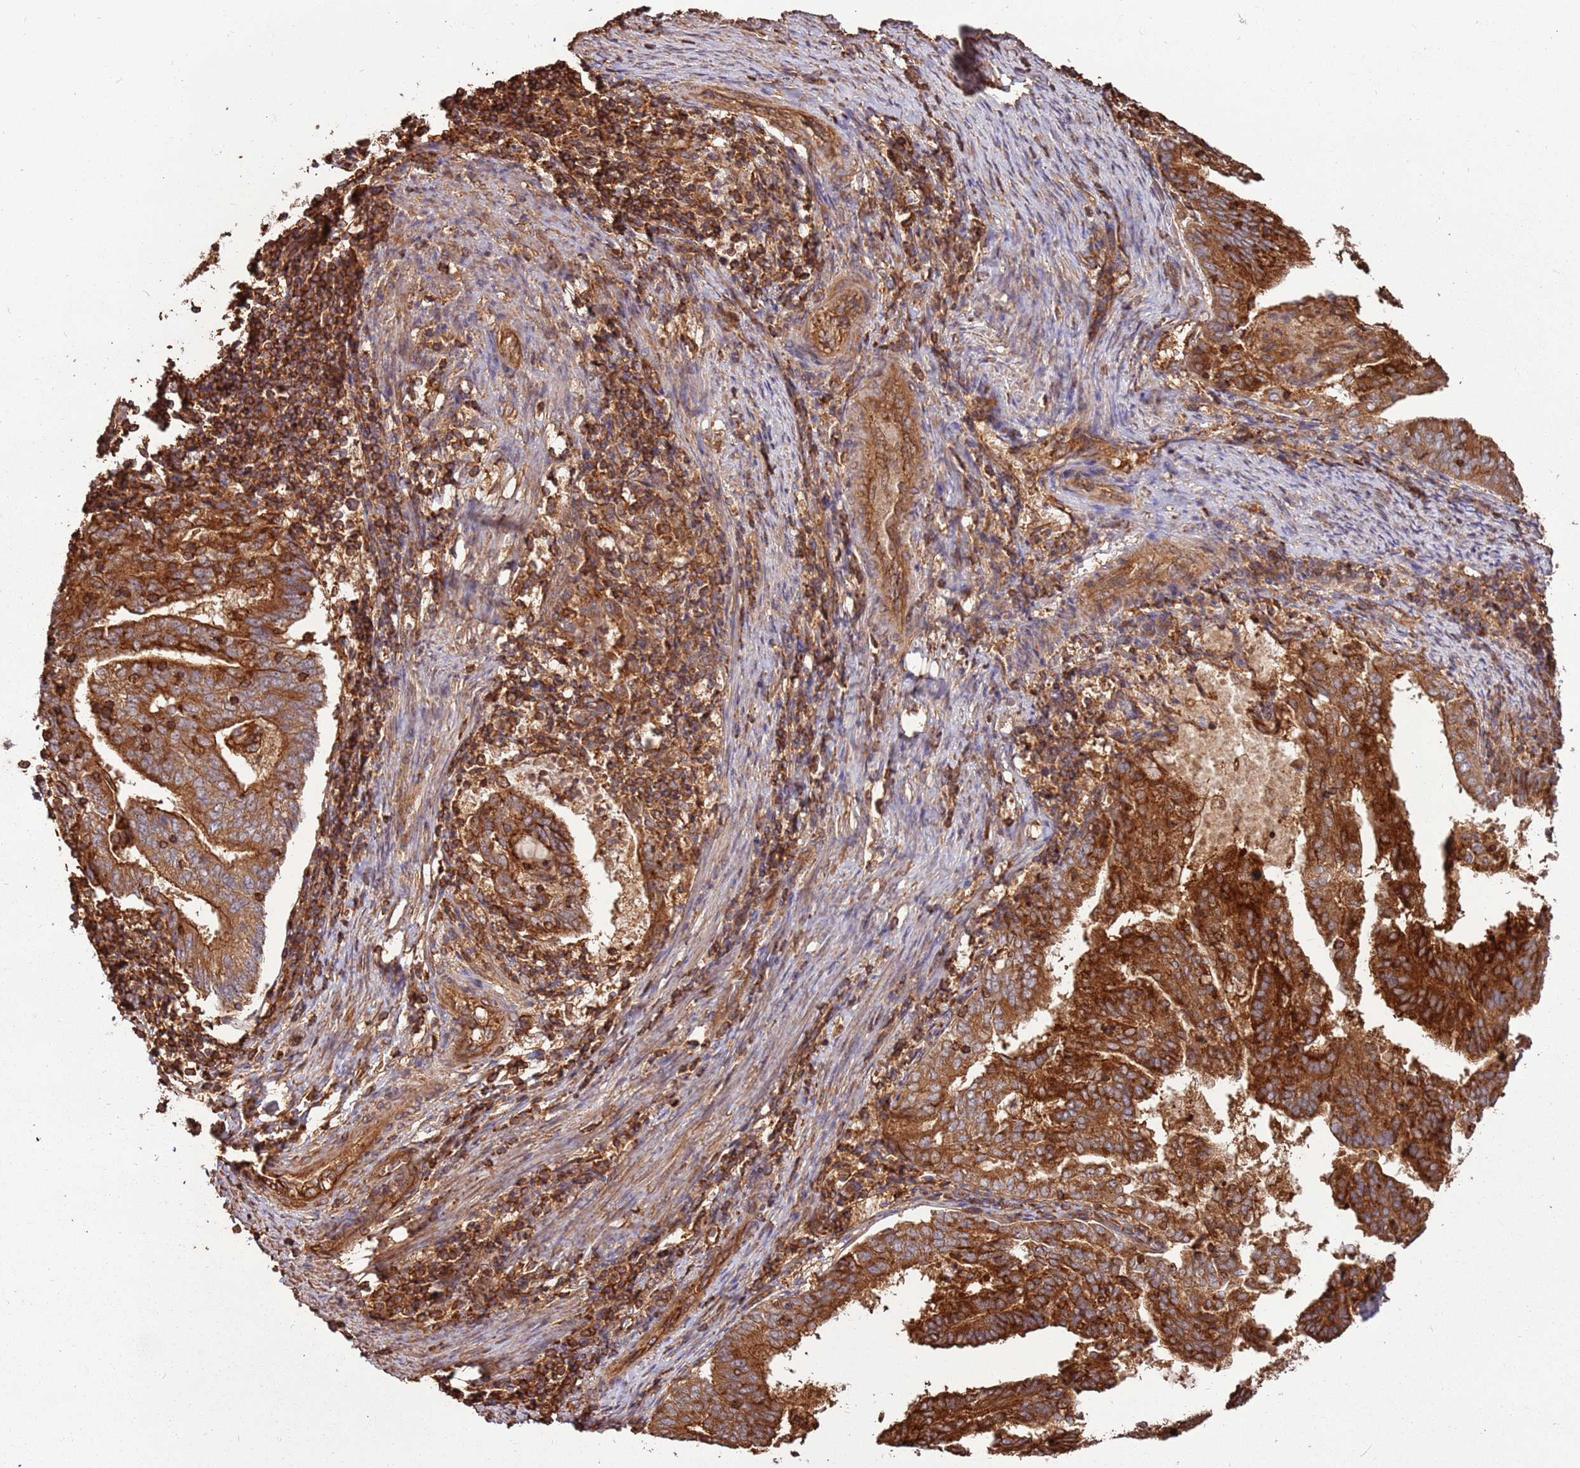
{"staining": {"intensity": "strong", "quantity": ">75%", "location": "cytoplasmic/membranous"}, "tissue": "endometrial cancer", "cell_type": "Tumor cells", "image_type": "cancer", "snomed": [{"axis": "morphology", "description": "Adenocarcinoma, NOS"}, {"axis": "topography", "description": "Endometrium"}], "caption": "Human adenocarcinoma (endometrial) stained for a protein (brown) displays strong cytoplasmic/membranous positive staining in about >75% of tumor cells.", "gene": "ACVR2A", "patient": {"sex": "female", "age": 80}}